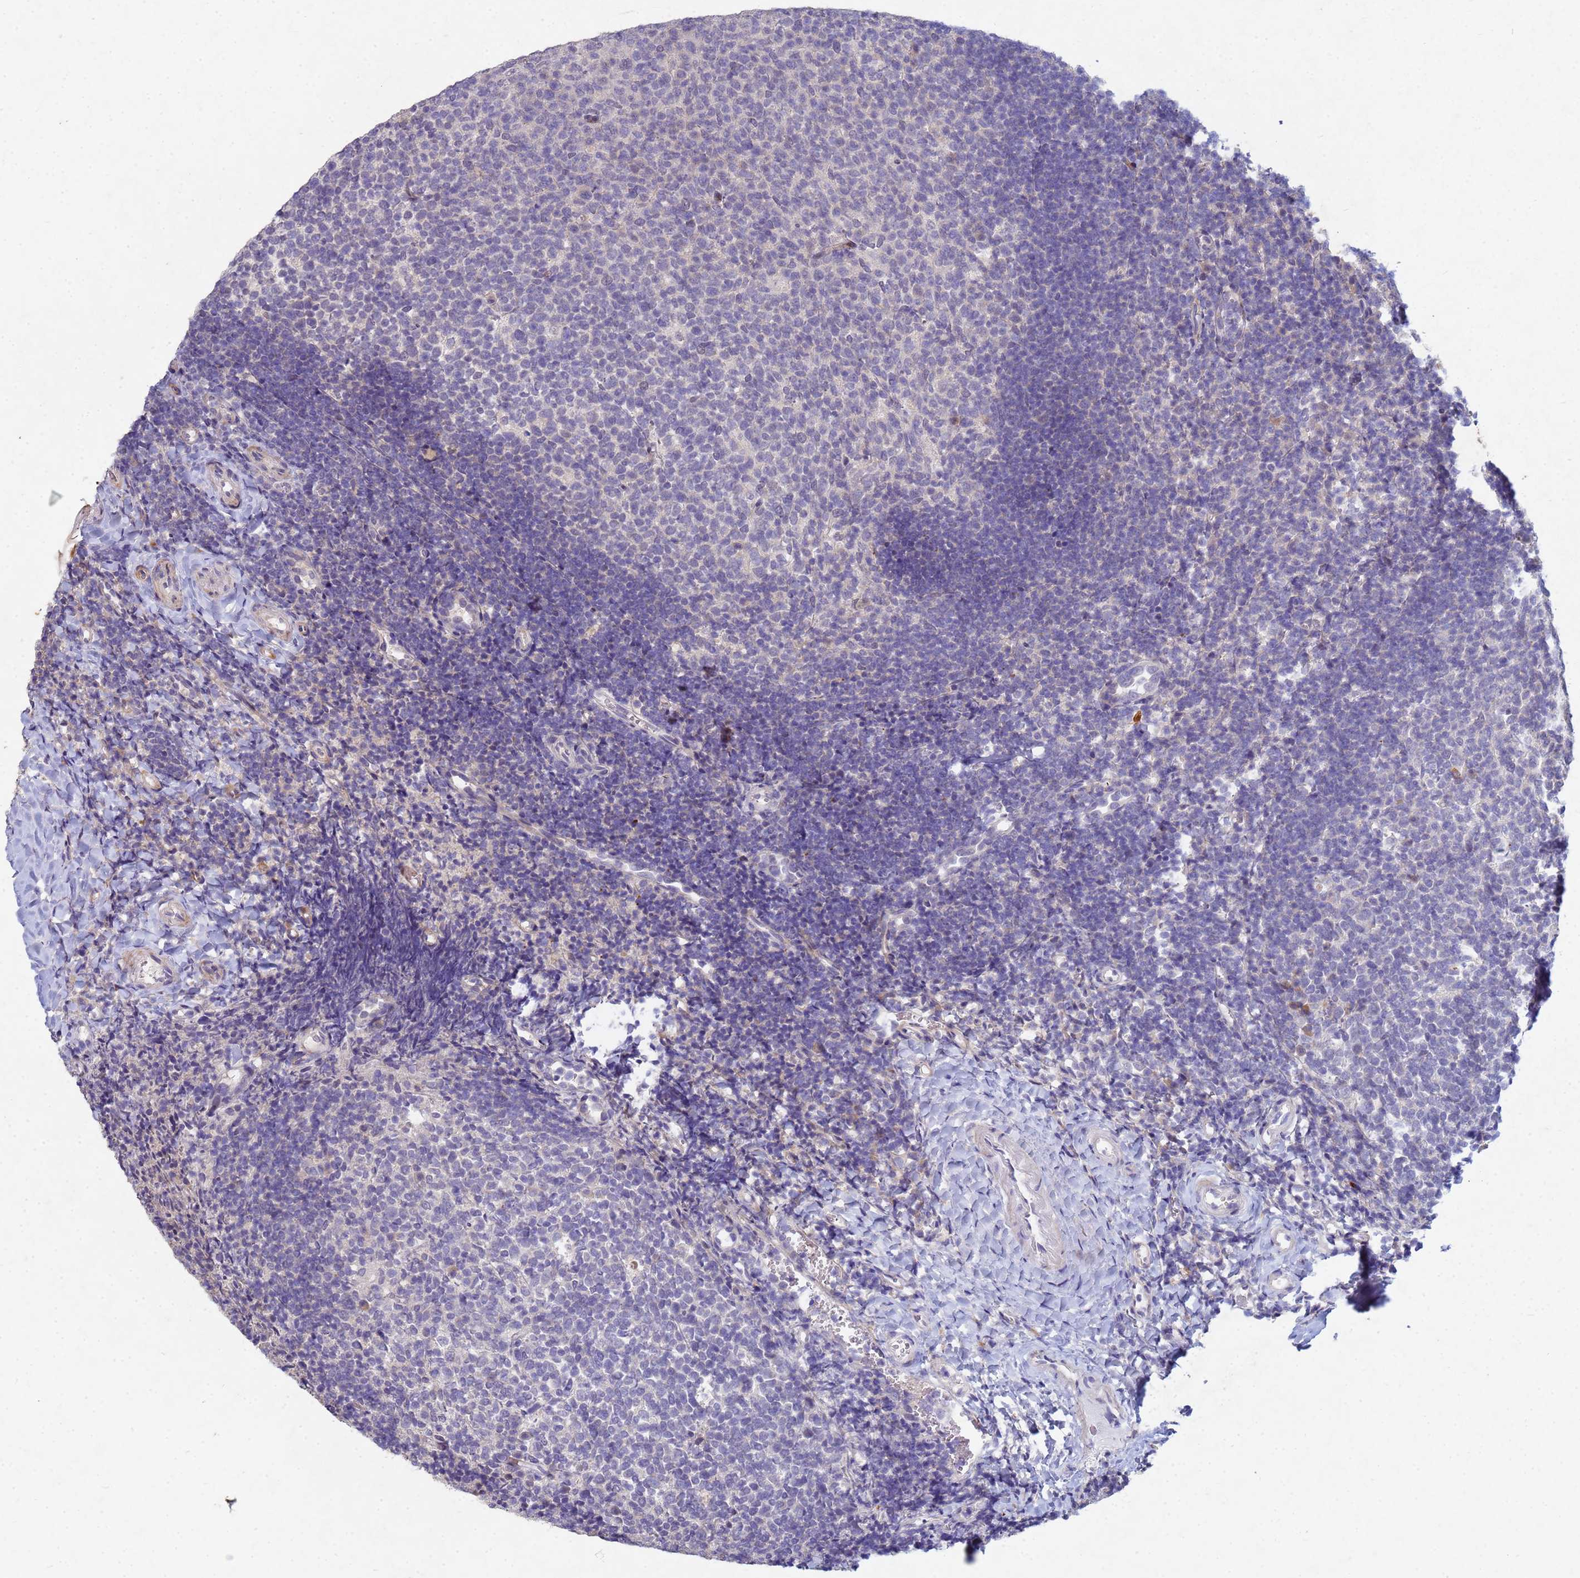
{"staining": {"intensity": "negative", "quantity": "none", "location": "none"}, "tissue": "tonsil", "cell_type": "Germinal center cells", "image_type": "normal", "snomed": [{"axis": "morphology", "description": "Normal tissue, NOS"}, {"axis": "topography", "description": "Tonsil"}], "caption": "Germinal center cells are negative for brown protein staining in unremarkable tonsil. The staining is performed using DAB brown chromogen with nuclei counter-stained in using hematoxylin.", "gene": "TNPO2", "patient": {"sex": "female", "age": 10}}